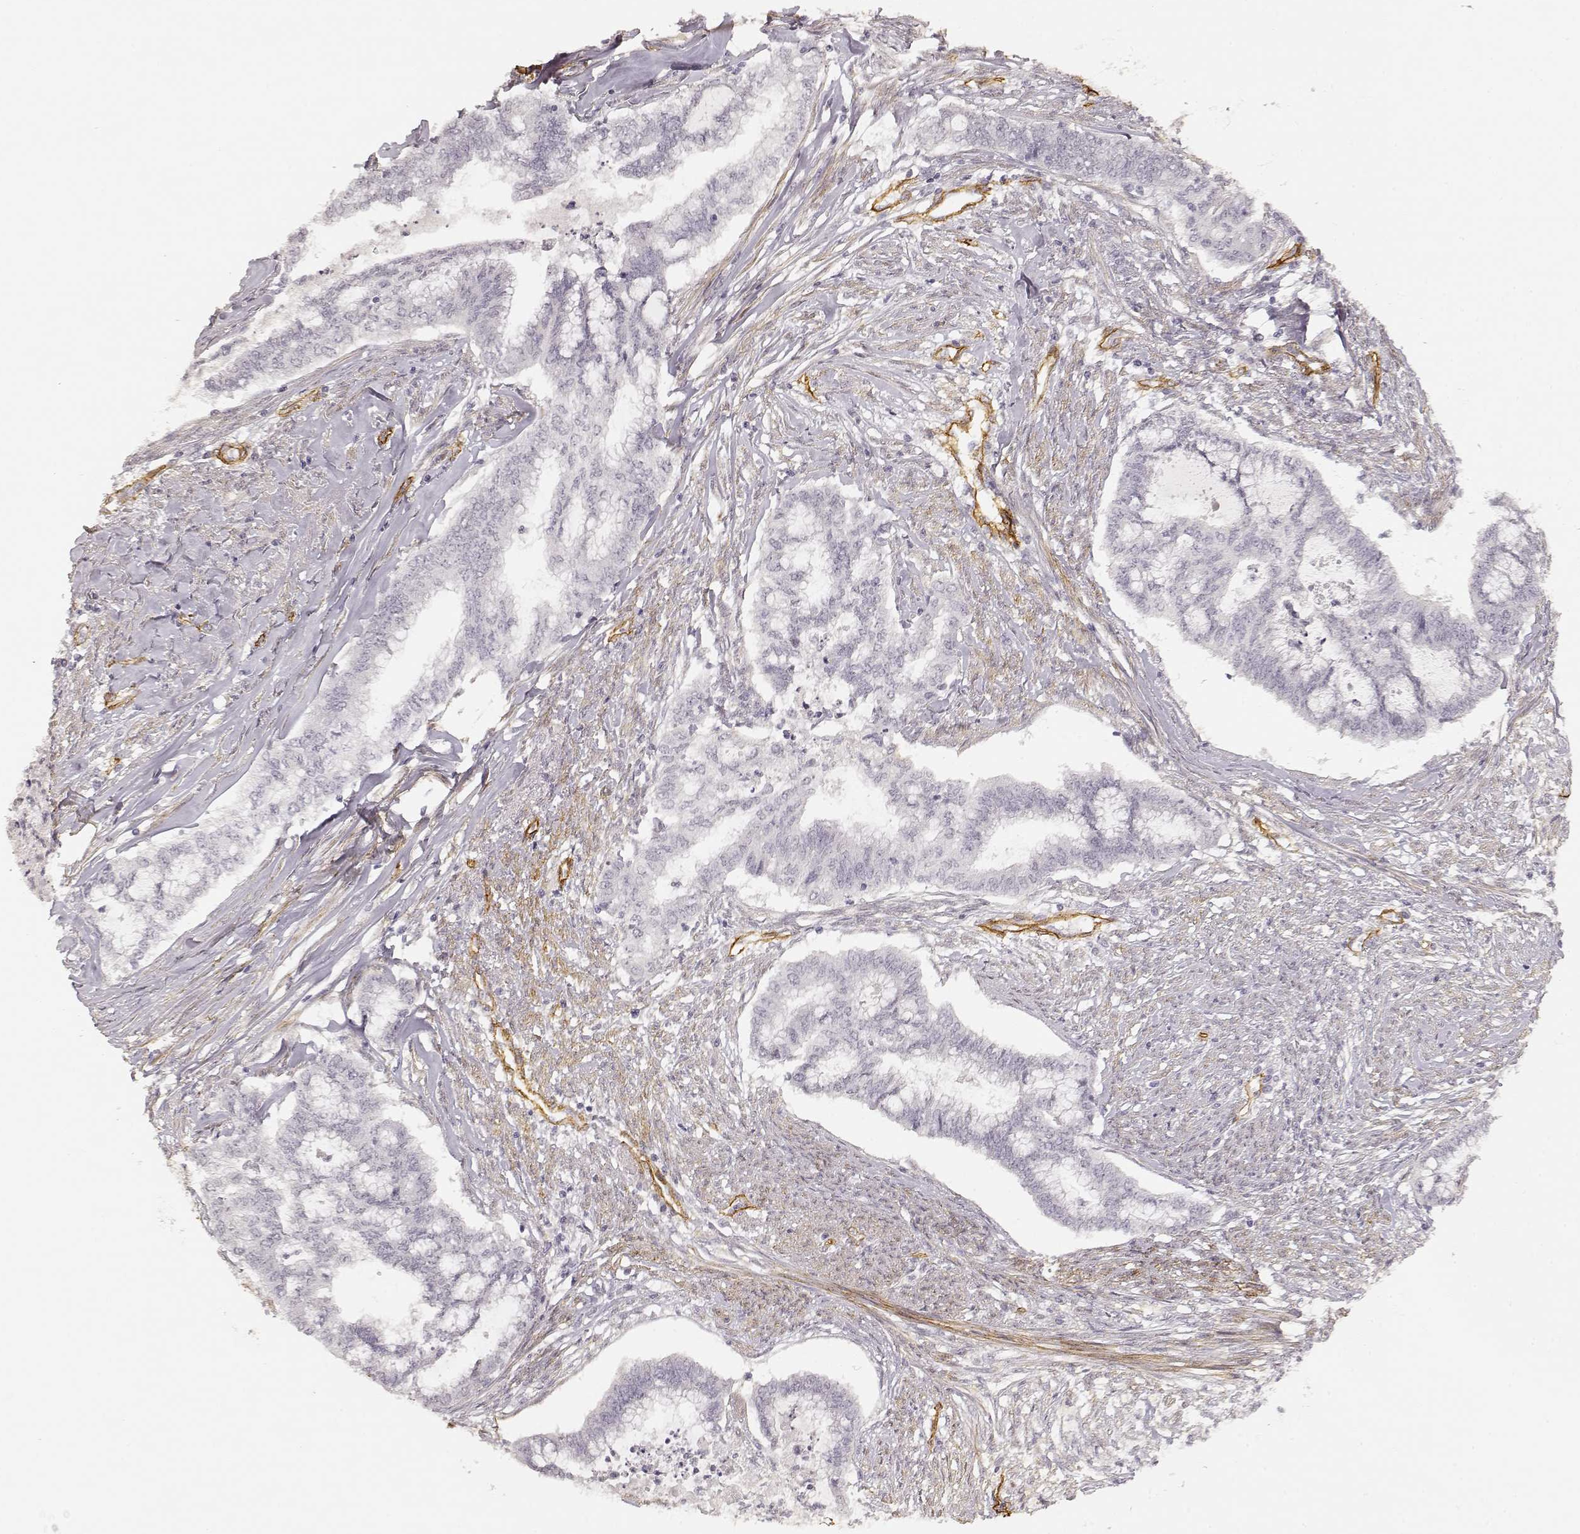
{"staining": {"intensity": "negative", "quantity": "none", "location": "none"}, "tissue": "endometrial cancer", "cell_type": "Tumor cells", "image_type": "cancer", "snomed": [{"axis": "morphology", "description": "Adenocarcinoma, NOS"}, {"axis": "topography", "description": "Endometrium"}], "caption": "Endometrial adenocarcinoma stained for a protein using immunohistochemistry demonstrates no positivity tumor cells.", "gene": "LAMA4", "patient": {"sex": "female", "age": 79}}